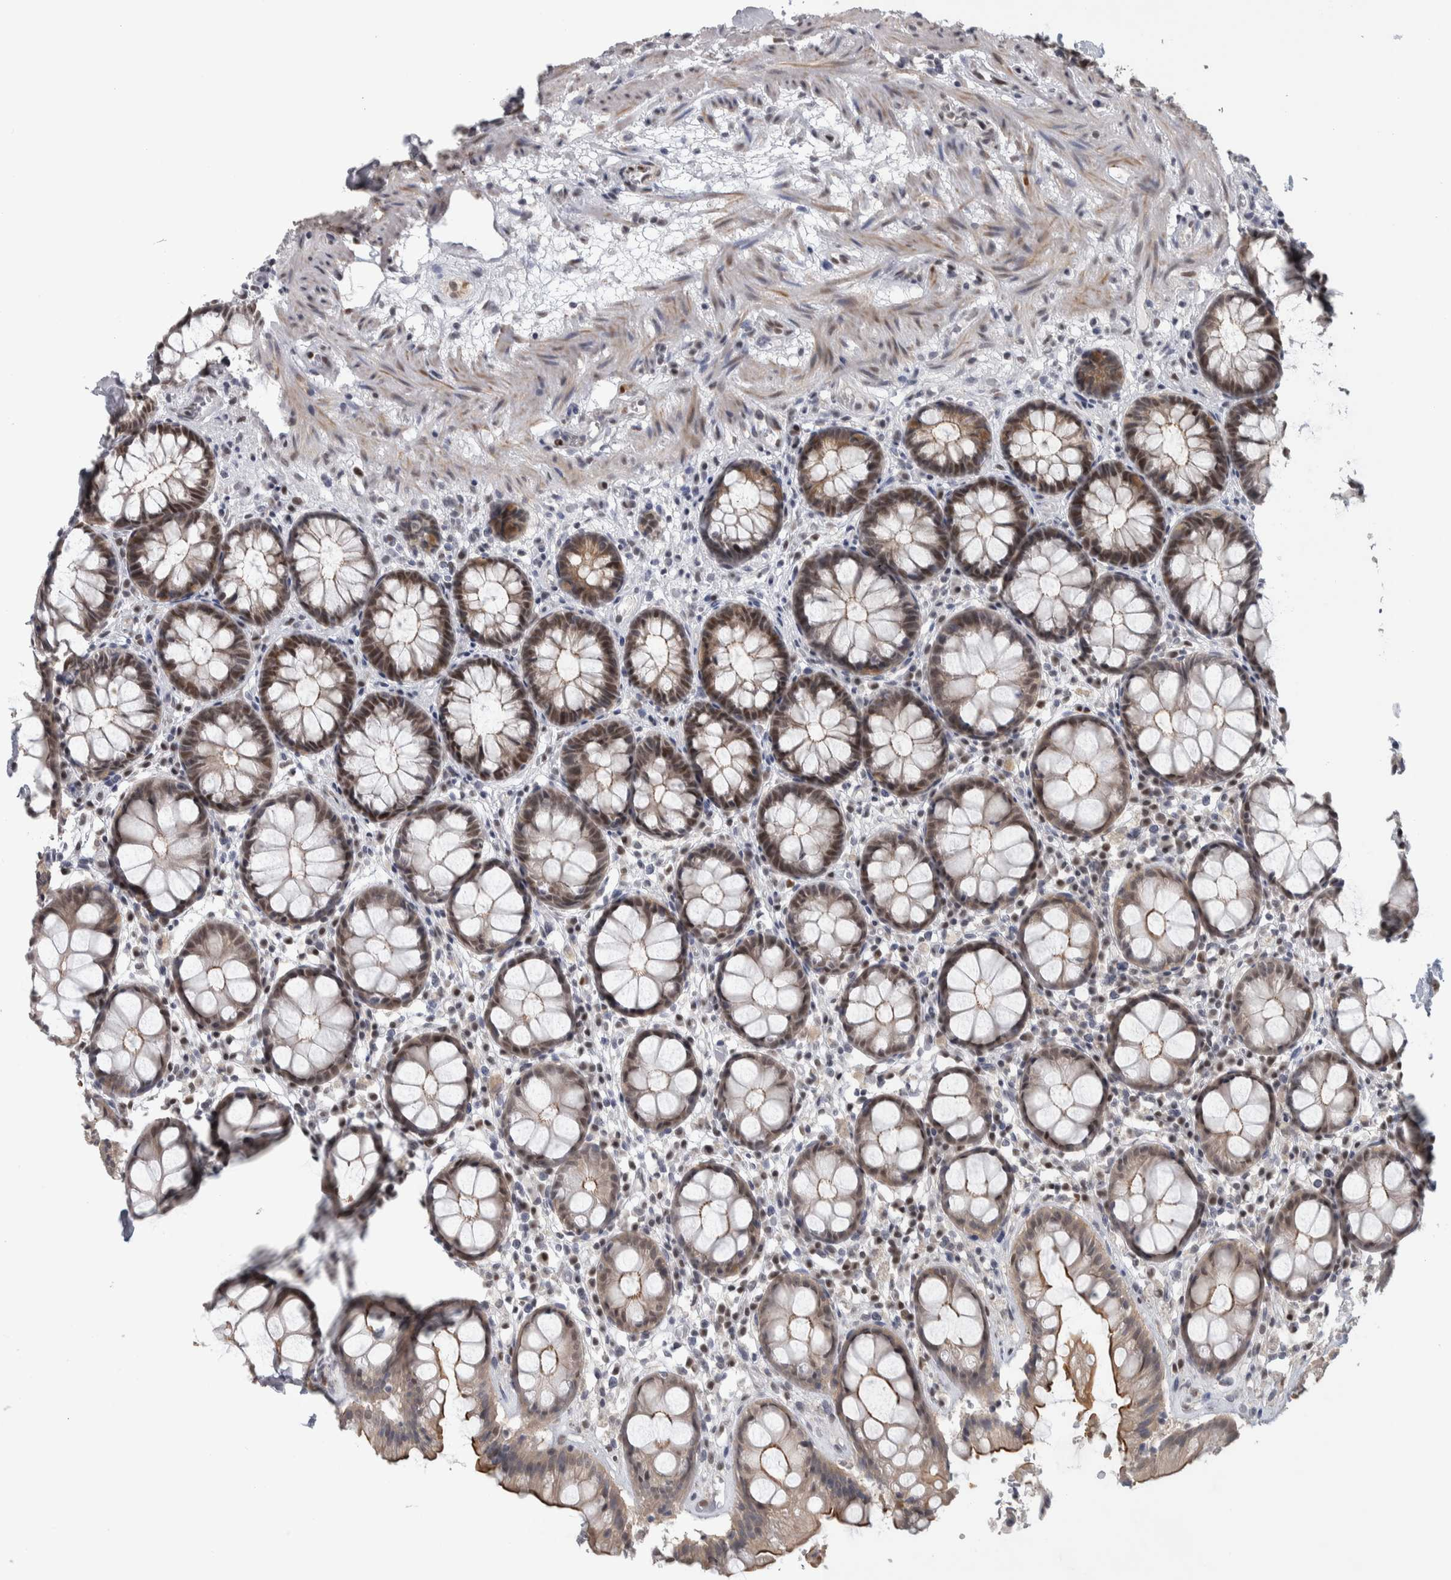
{"staining": {"intensity": "moderate", "quantity": "25%-75%", "location": "nuclear"}, "tissue": "rectum", "cell_type": "Glandular cells", "image_type": "normal", "snomed": [{"axis": "morphology", "description": "Normal tissue, NOS"}, {"axis": "topography", "description": "Rectum"}], "caption": "IHC micrograph of normal rectum stained for a protein (brown), which displays medium levels of moderate nuclear positivity in approximately 25%-75% of glandular cells.", "gene": "HEXIM2", "patient": {"sex": "male", "age": 64}}